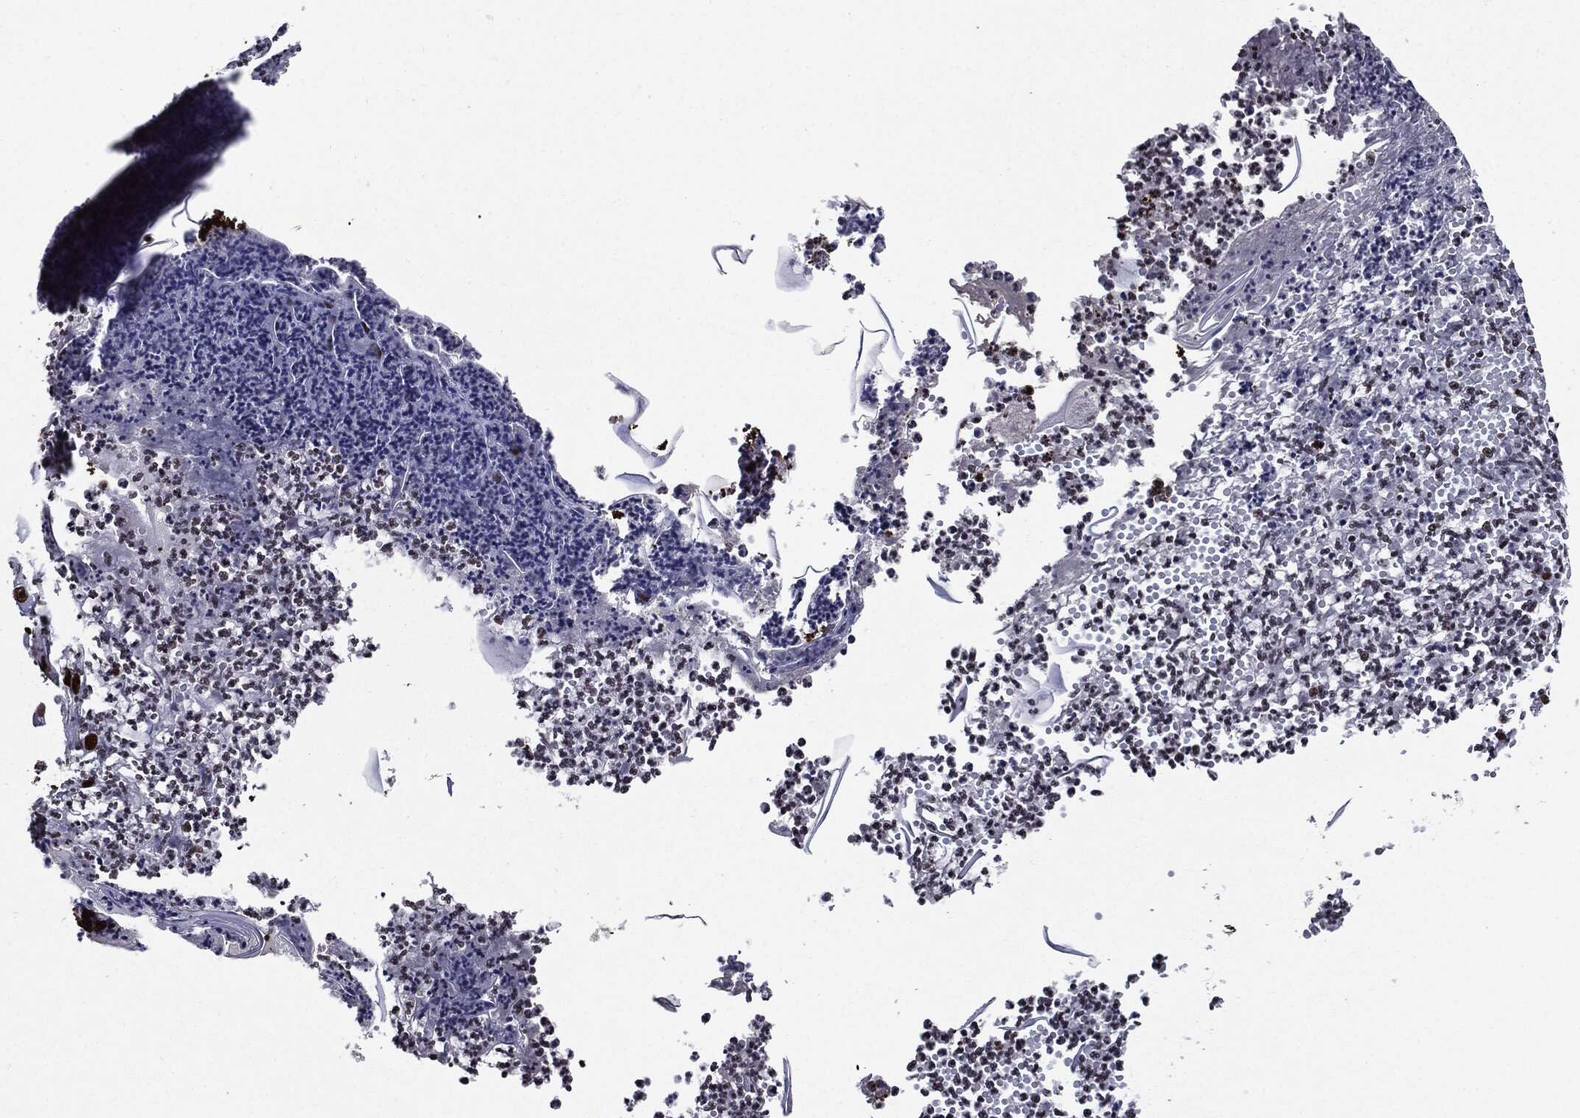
{"staining": {"intensity": "moderate", "quantity": ">75%", "location": "nuclear"}, "tissue": "skin cancer", "cell_type": "Tumor cells", "image_type": "cancer", "snomed": [{"axis": "morphology", "description": "Normal tissue, NOS"}, {"axis": "morphology", "description": "Squamous cell carcinoma, NOS"}, {"axis": "topography", "description": "Skin"}], "caption": "Skin cancer (squamous cell carcinoma) was stained to show a protein in brown. There is medium levels of moderate nuclear positivity in about >75% of tumor cells. (DAB (3,3'-diaminobenzidine) = brown stain, brightfield microscopy at high magnification).", "gene": "ZFP91", "patient": {"sex": "male", "age": 79}}